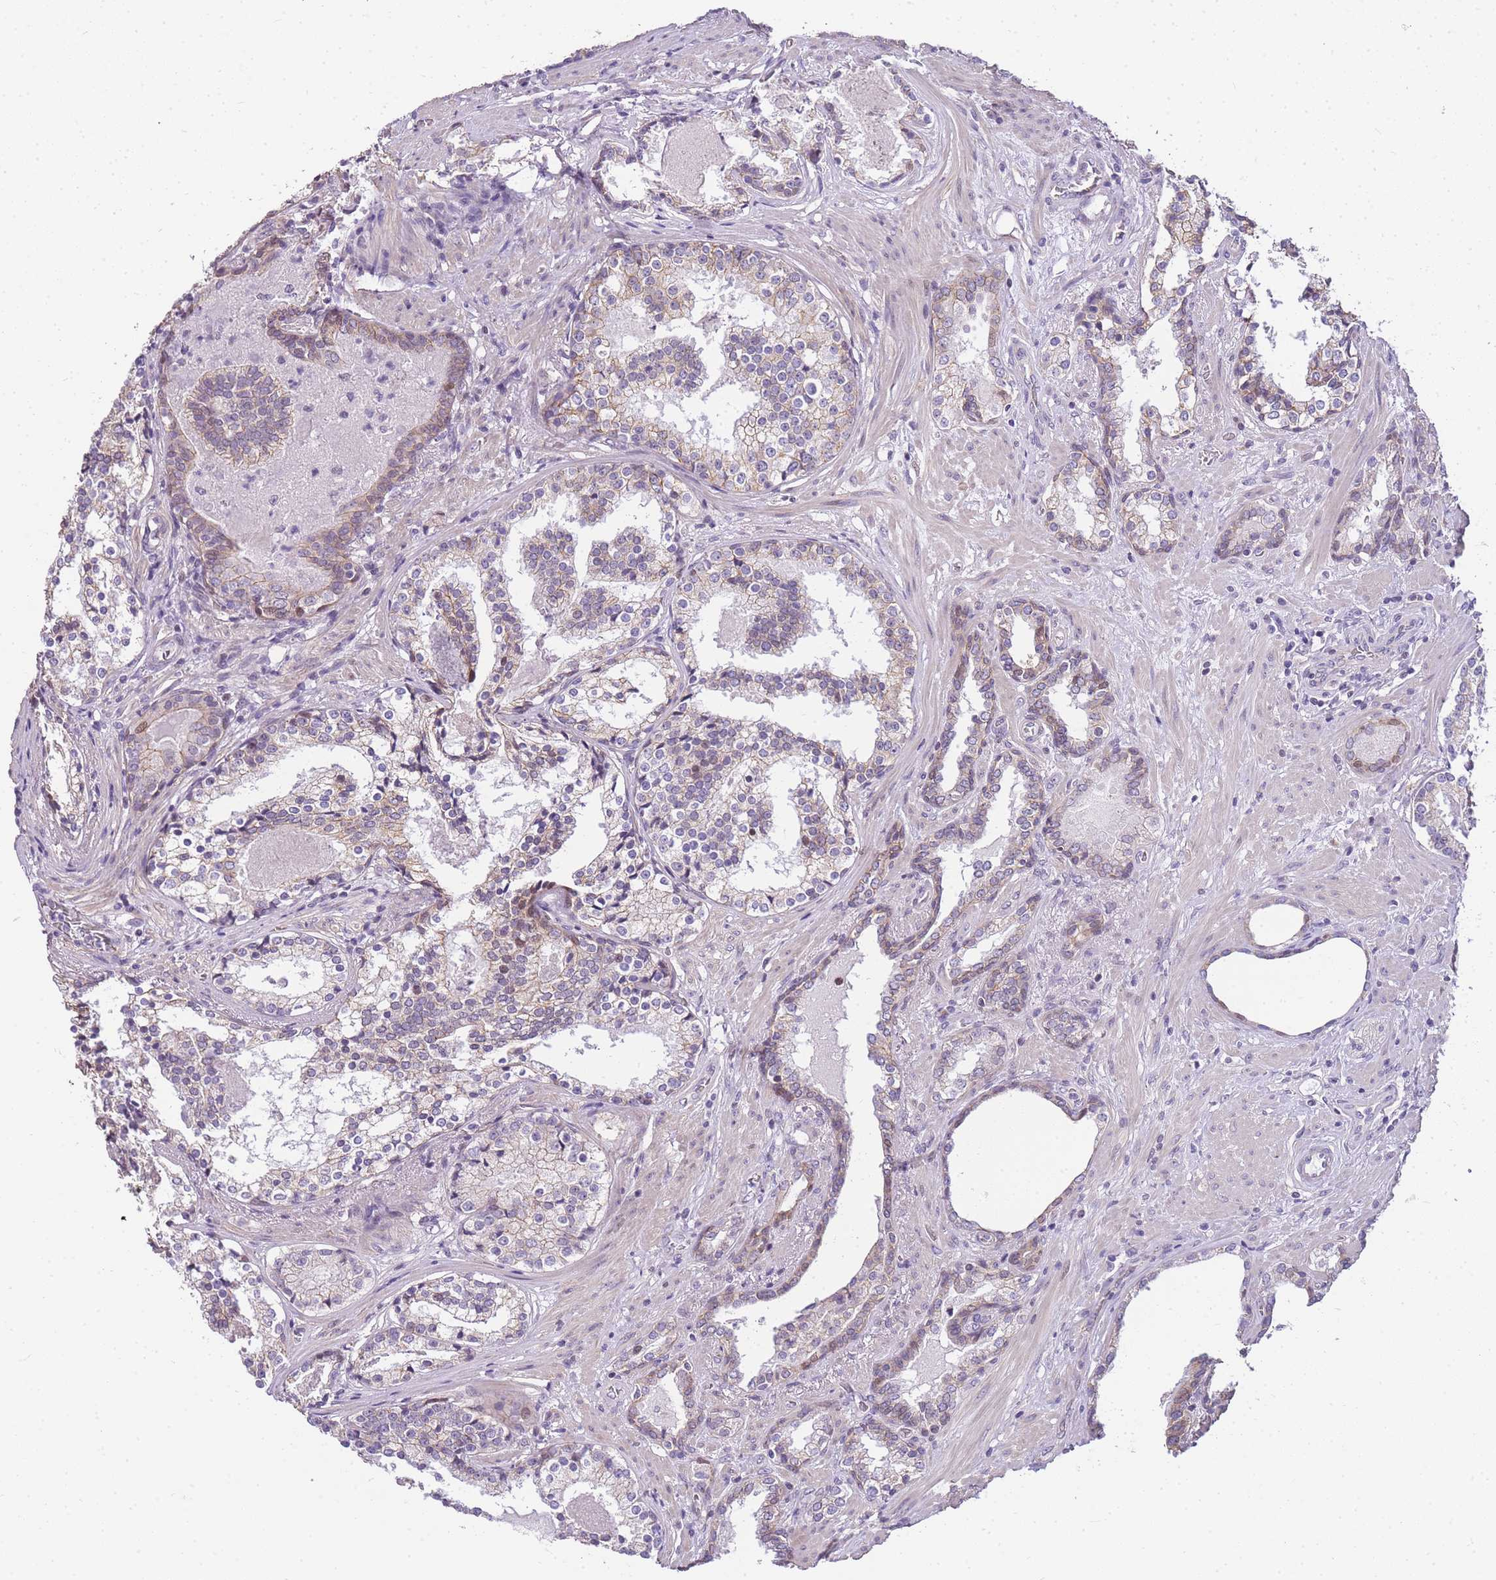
{"staining": {"intensity": "weak", "quantity": "<25%", "location": "cytoplasmic/membranous"}, "tissue": "prostate cancer", "cell_type": "Tumor cells", "image_type": "cancer", "snomed": [{"axis": "morphology", "description": "Adenocarcinoma, High grade"}, {"axis": "topography", "description": "Prostate"}], "caption": "An immunohistochemistry histopathology image of prostate cancer is shown. There is no staining in tumor cells of prostate cancer. The staining was performed using DAB (3,3'-diaminobenzidine) to visualize the protein expression in brown, while the nuclei were stained in blue with hematoxylin (Magnification: 20x).", "gene": "CLBA1", "patient": {"sex": "male", "age": 58}}